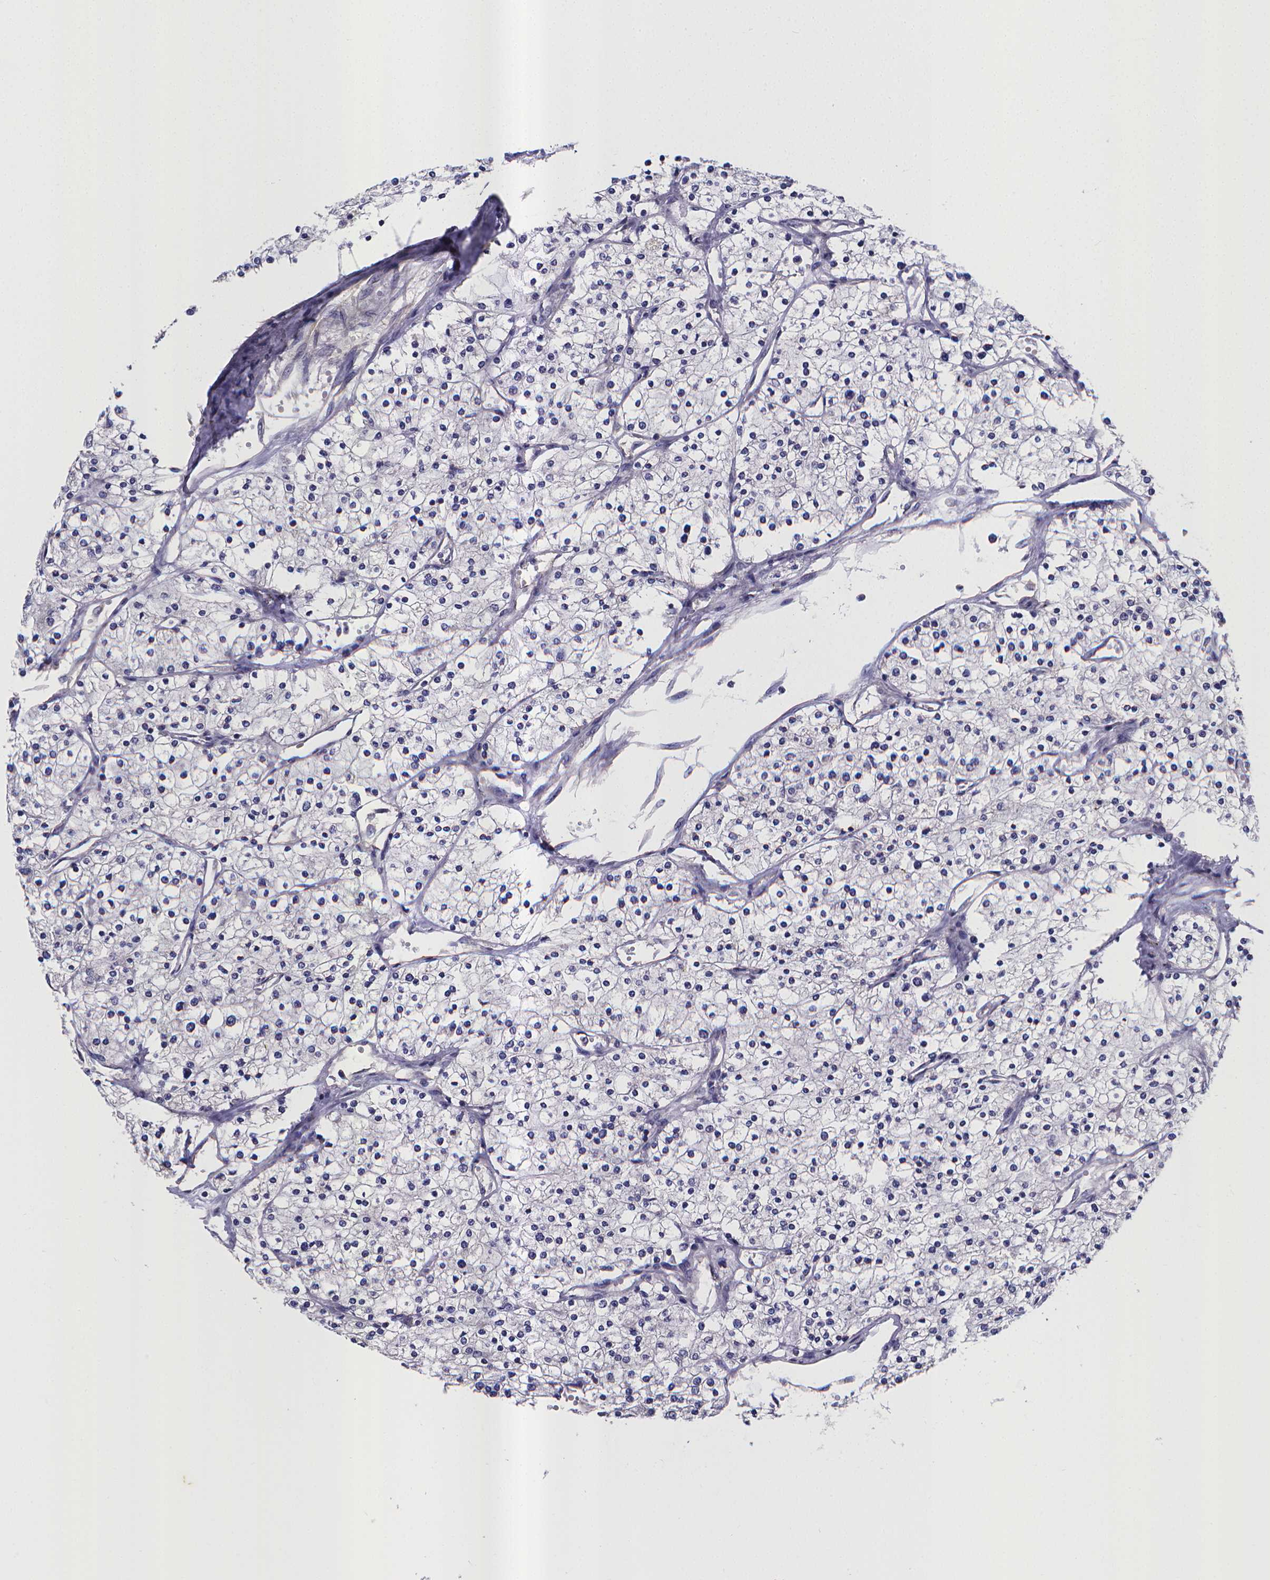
{"staining": {"intensity": "negative", "quantity": "none", "location": "none"}, "tissue": "renal cancer", "cell_type": "Tumor cells", "image_type": "cancer", "snomed": [{"axis": "morphology", "description": "Adenocarcinoma, NOS"}, {"axis": "topography", "description": "Kidney"}], "caption": "This is an IHC histopathology image of human renal cancer (adenocarcinoma). There is no positivity in tumor cells.", "gene": "RERG", "patient": {"sex": "male", "age": 80}}